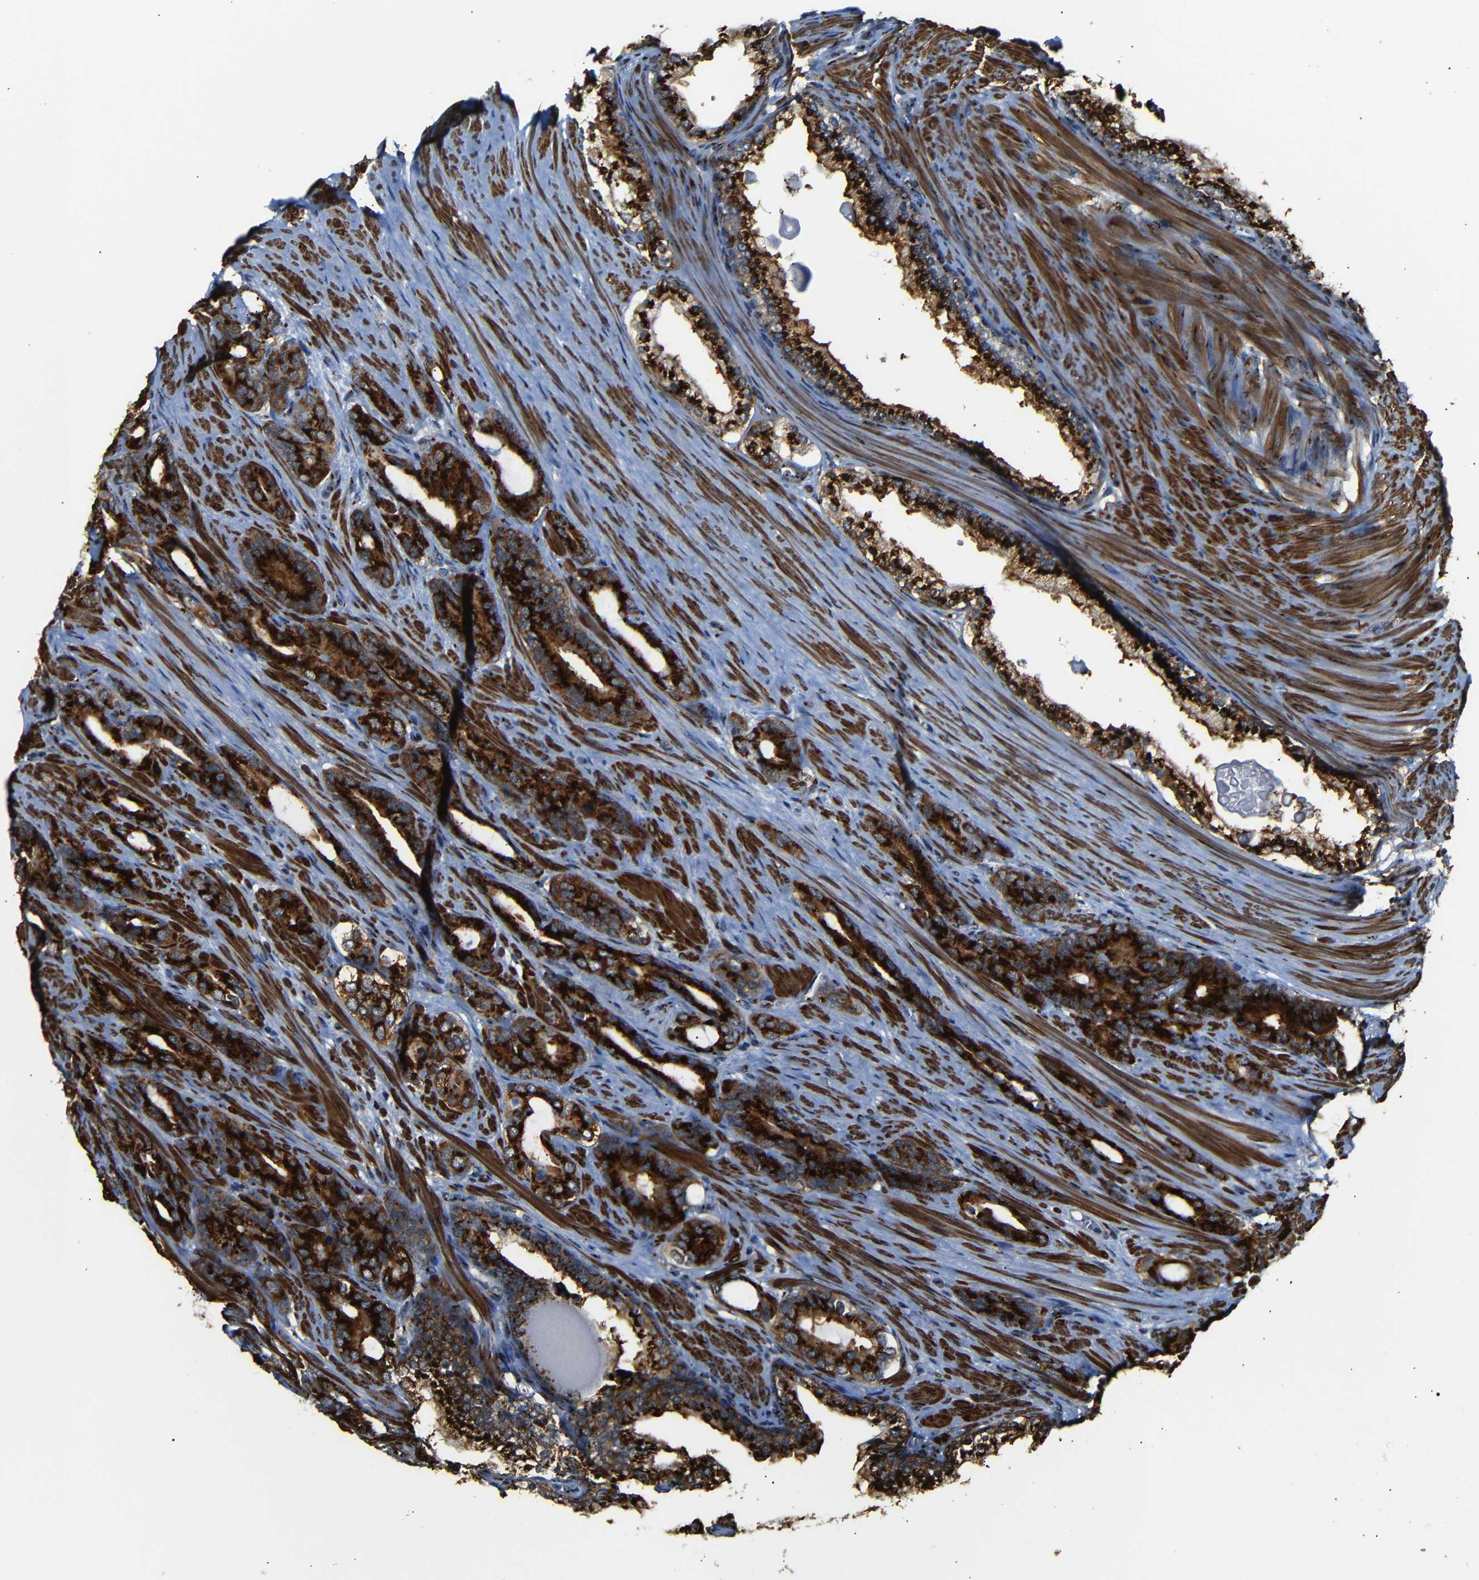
{"staining": {"intensity": "strong", "quantity": ">75%", "location": "cytoplasmic/membranous"}, "tissue": "prostate cancer", "cell_type": "Tumor cells", "image_type": "cancer", "snomed": [{"axis": "morphology", "description": "Adenocarcinoma, Low grade"}, {"axis": "topography", "description": "Prostate"}], "caption": "Prostate low-grade adenocarcinoma stained with DAB (3,3'-diaminobenzidine) immunohistochemistry (IHC) reveals high levels of strong cytoplasmic/membranous staining in approximately >75% of tumor cells.", "gene": "TGOLN2", "patient": {"sex": "male", "age": 63}}